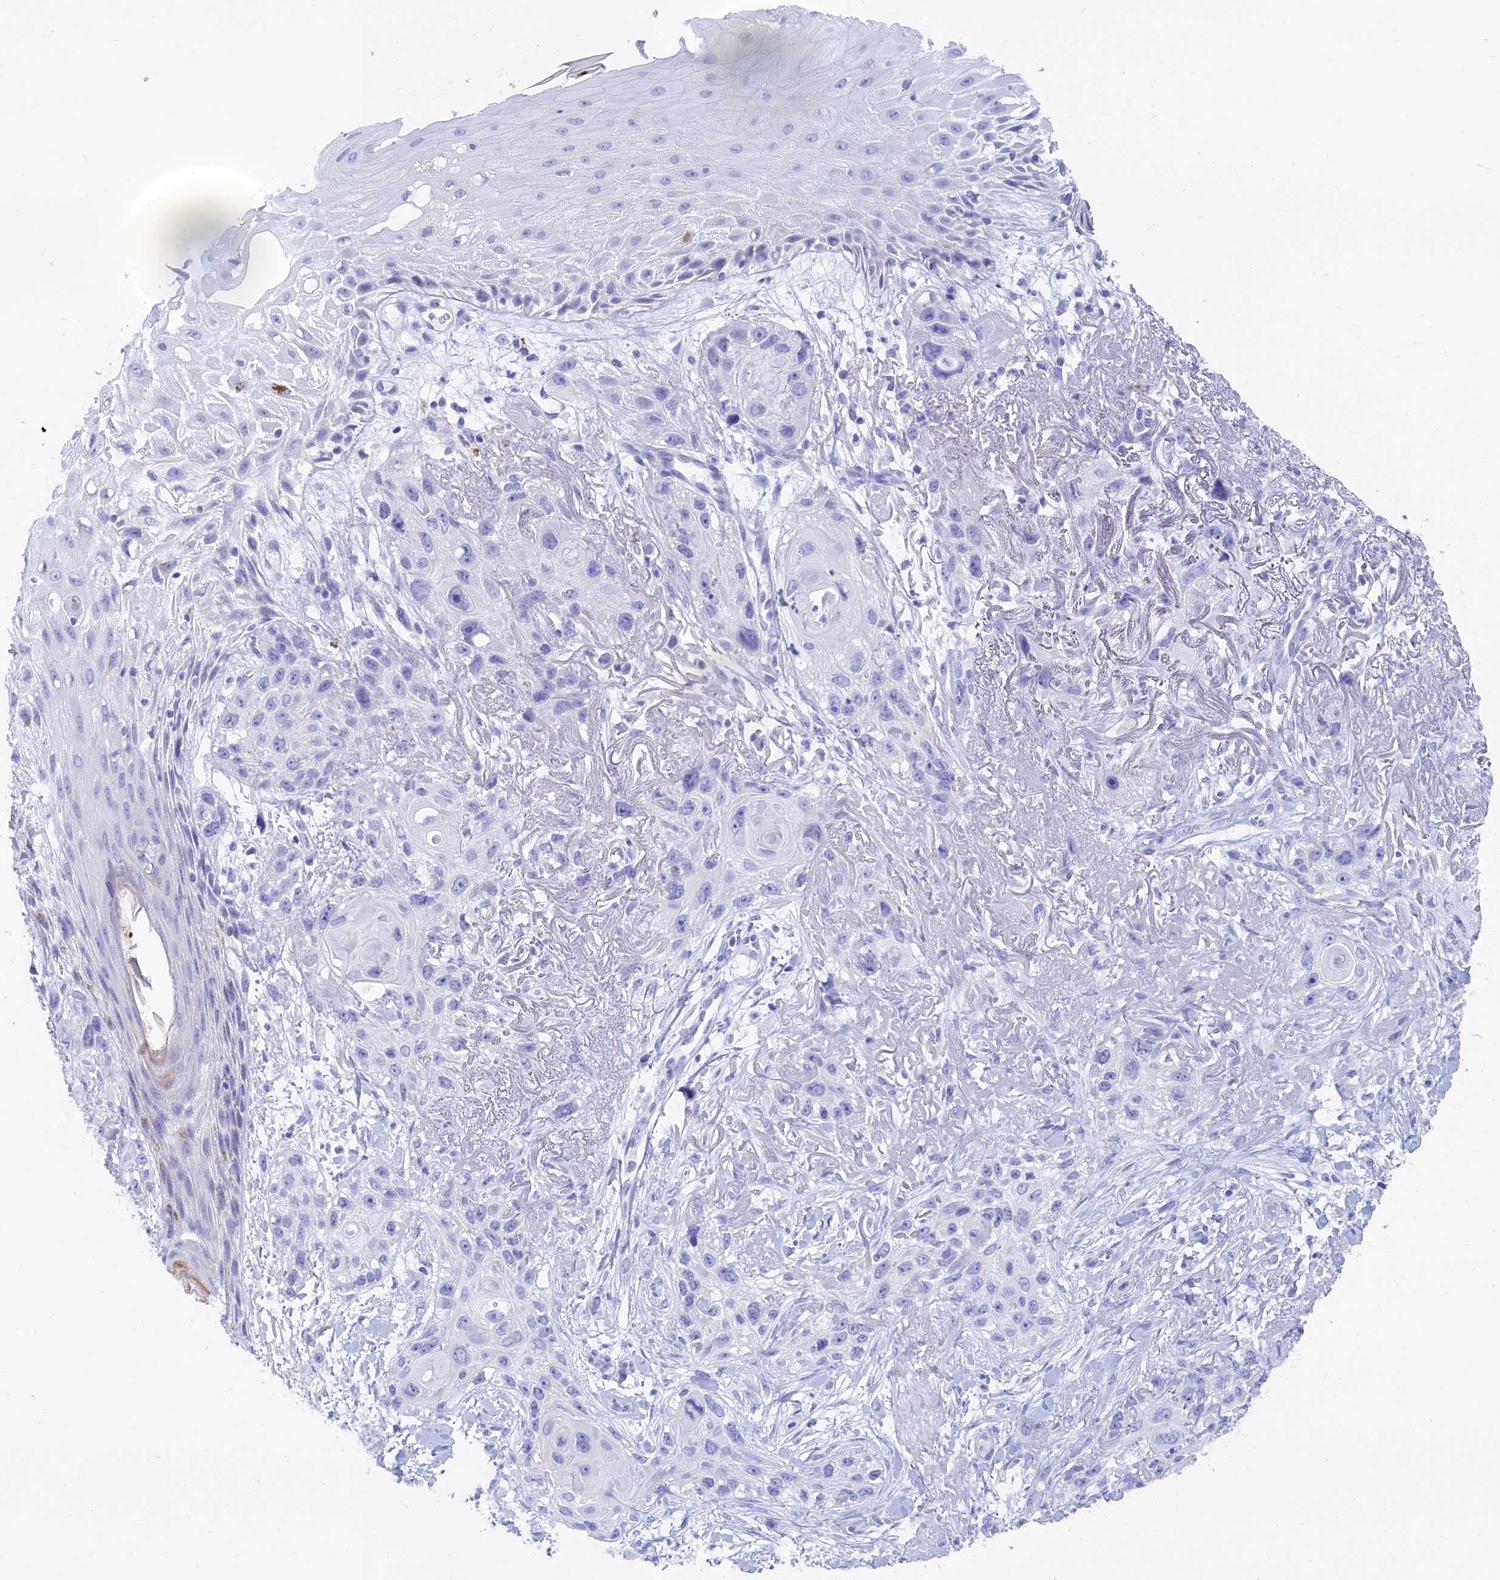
{"staining": {"intensity": "negative", "quantity": "none", "location": "none"}, "tissue": "skin cancer", "cell_type": "Tumor cells", "image_type": "cancer", "snomed": [{"axis": "morphology", "description": "Normal tissue, NOS"}, {"axis": "morphology", "description": "Squamous cell carcinoma, NOS"}, {"axis": "topography", "description": "Skin"}], "caption": "Immunohistochemistry (IHC) micrograph of neoplastic tissue: human squamous cell carcinoma (skin) stained with DAB (3,3'-diaminobenzidine) demonstrates no significant protein positivity in tumor cells.", "gene": "TRIM10", "patient": {"sex": "male", "age": 72}}